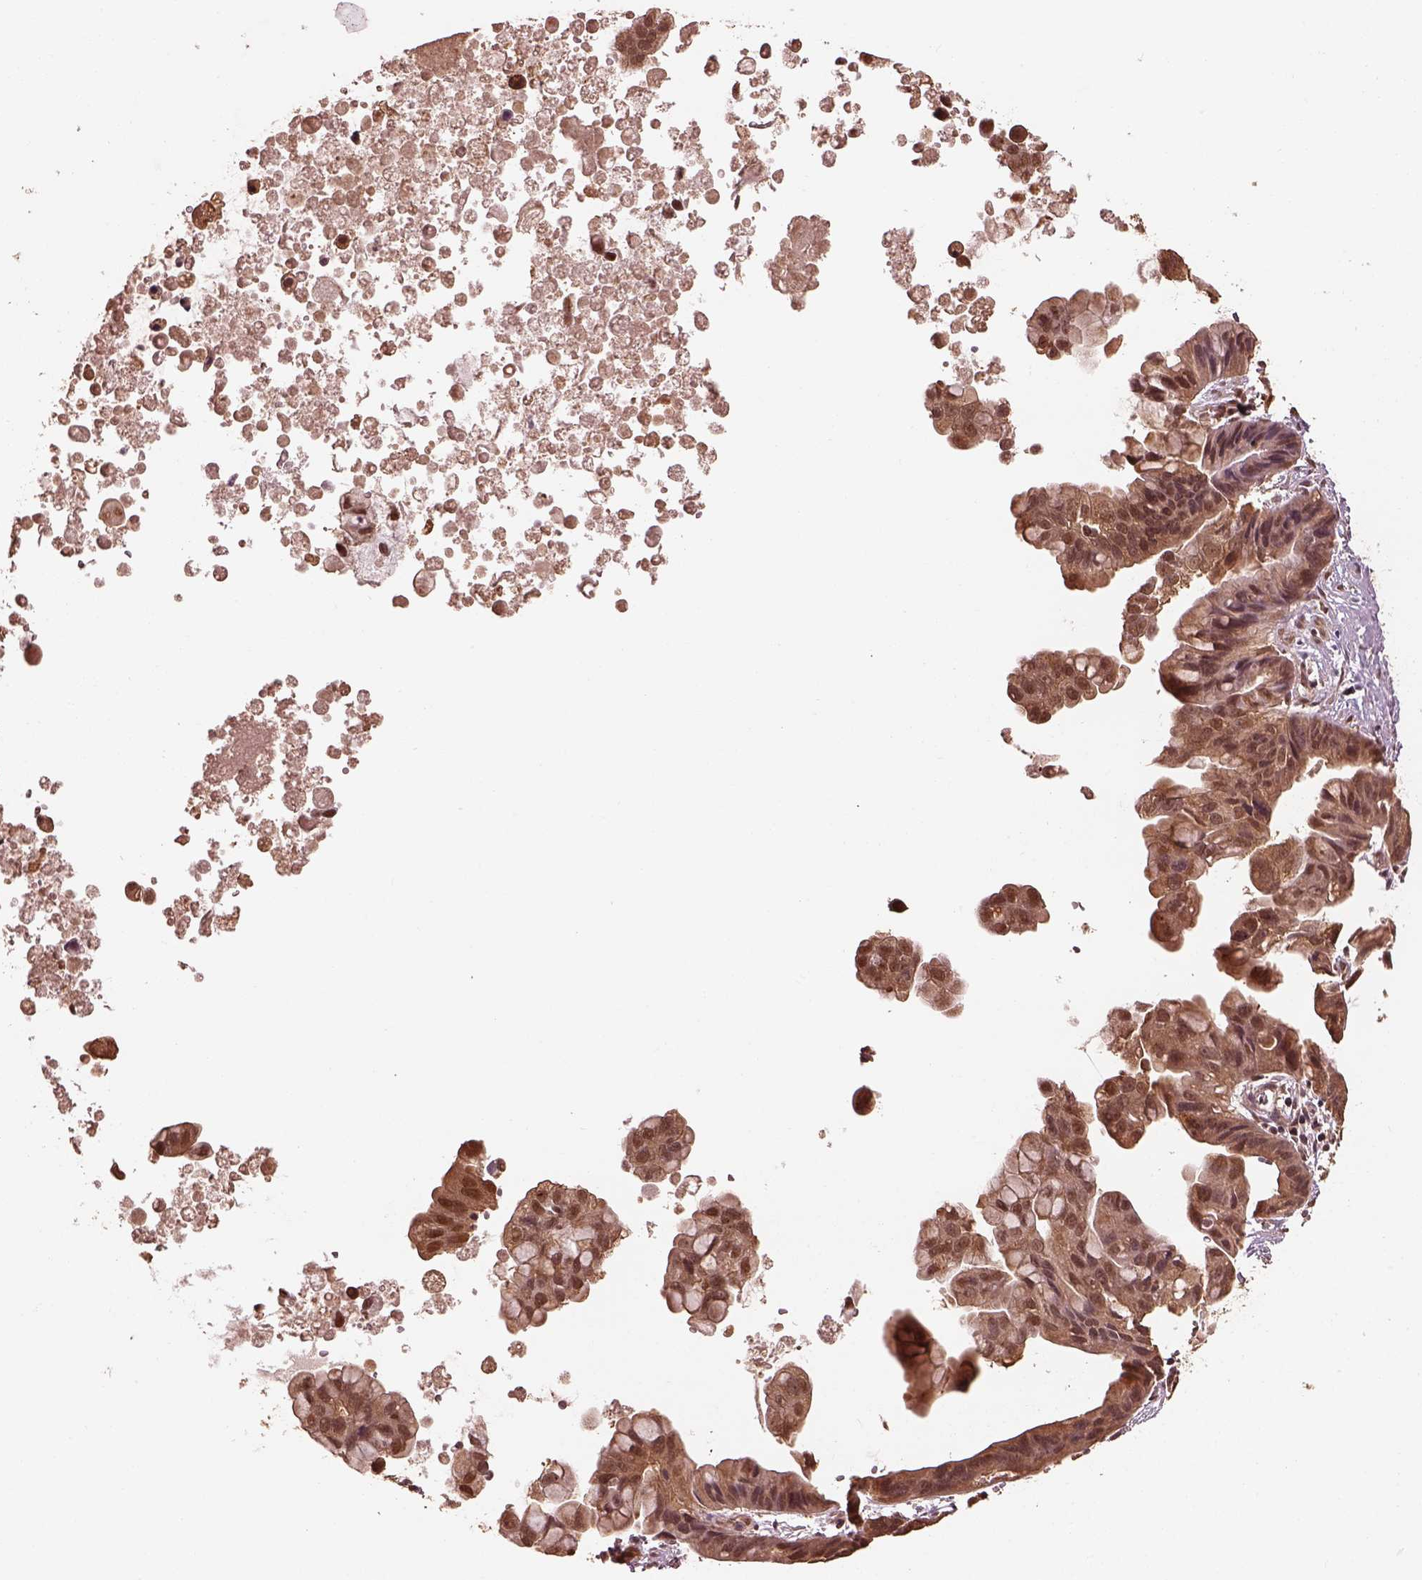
{"staining": {"intensity": "moderate", "quantity": ">75%", "location": "cytoplasmic/membranous,nuclear"}, "tissue": "ovarian cancer", "cell_type": "Tumor cells", "image_type": "cancer", "snomed": [{"axis": "morphology", "description": "Cystadenocarcinoma, mucinous, NOS"}, {"axis": "topography", "description": "Ovary"}], "caption": "Mucinous cystadenocarcinoma (ovarian) was stained to show a protein in brown. There is medium levels of moderate cytoplasmic/membranous and nuclear expression in approximately >75% of tumor cells.", "gene": "PSMC5", "patient": {"sex": "female", "age": 76}}